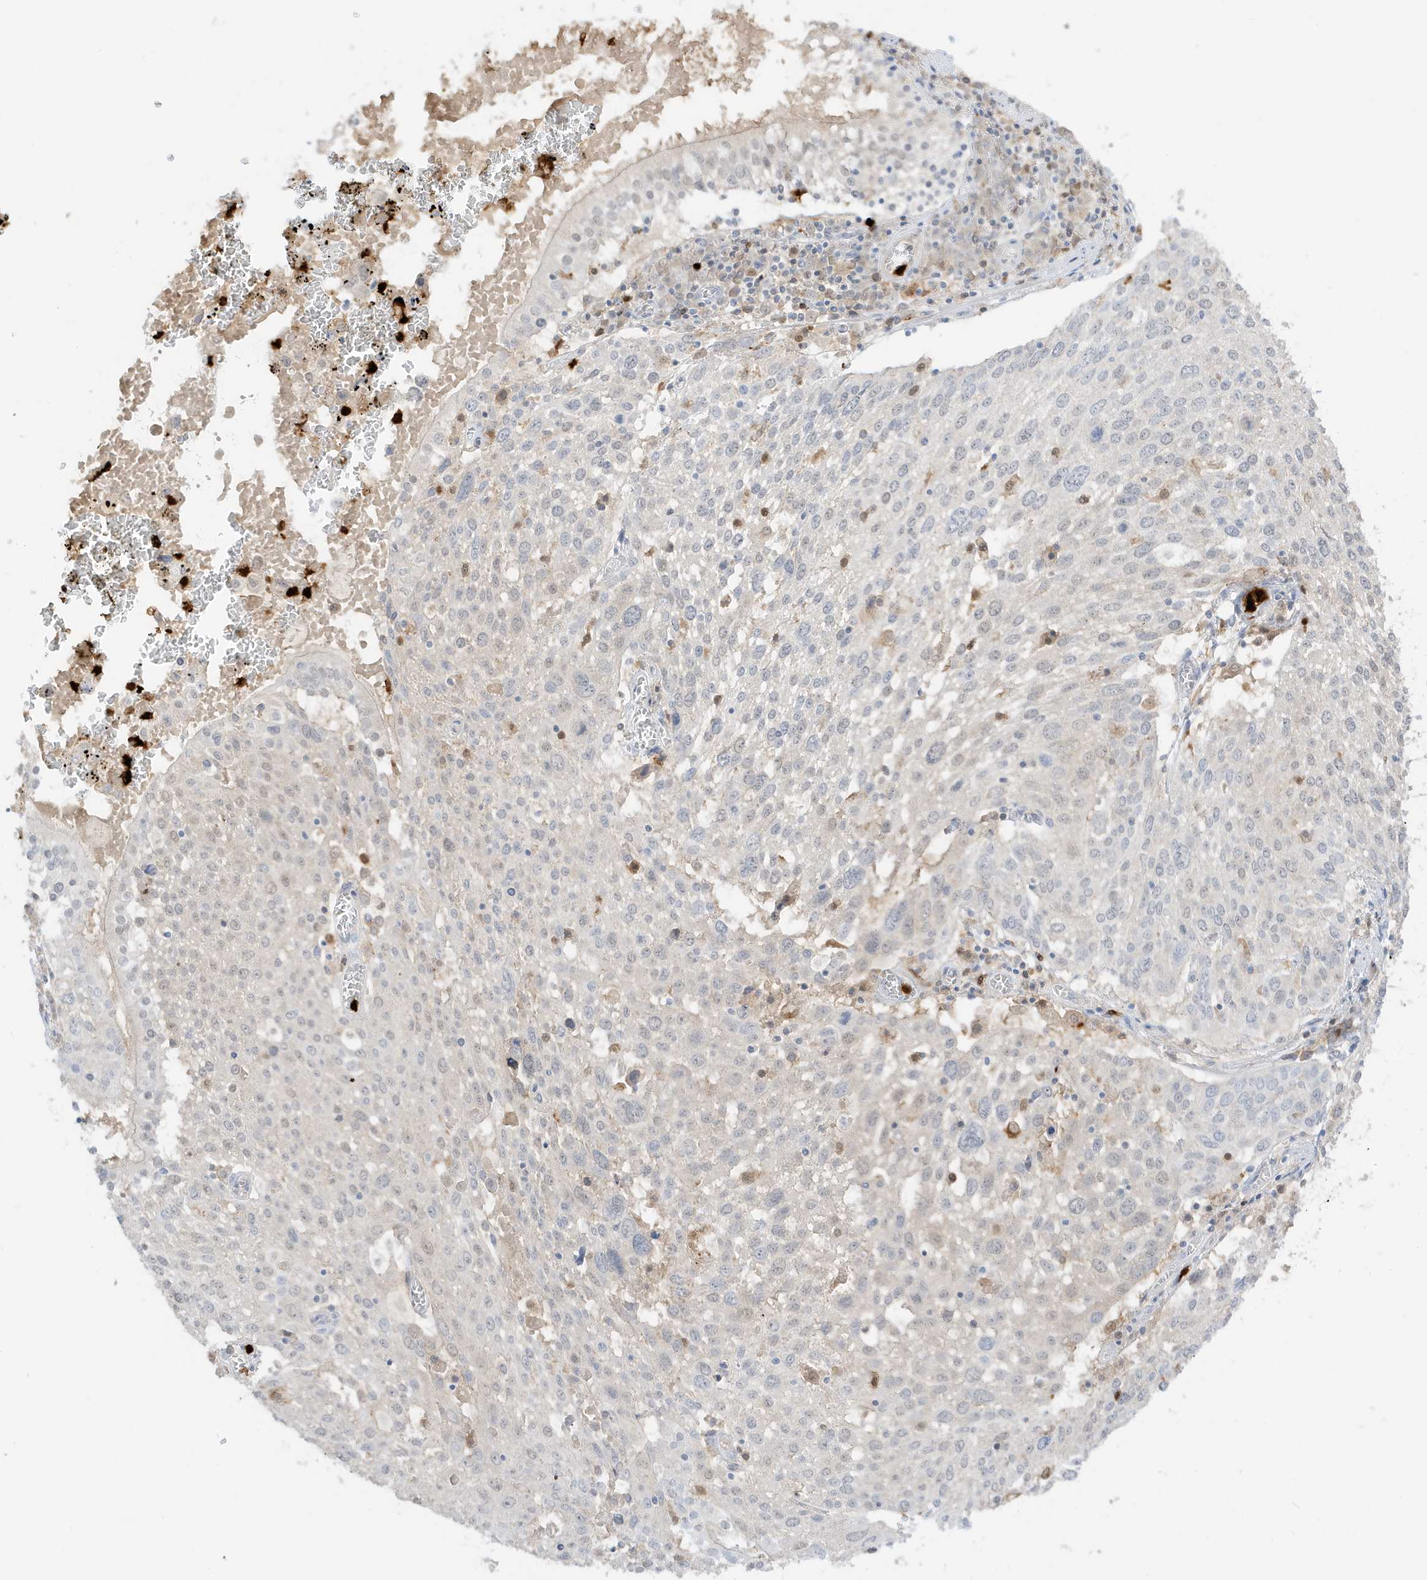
{"staining": {"intensity": "weak", "quantity": "<25%", "location": "nuclear"}, "tissue": "lung cancer", "cell_type": "Tumor cells", "image_type": "cancer", "snomed": [{"axis": "morphology", "description": "Squamous cell carcinoma, NOS"}, {"axis": "topography", "description": "Lung"}], "caption": "Squamous cell carcinoma (lung) stained for a protein using immunohistochemistry (IHC) exhibits no staining tumor cells.", "gene": "GCA", "patient": {"sex": "male", "age": 65}}